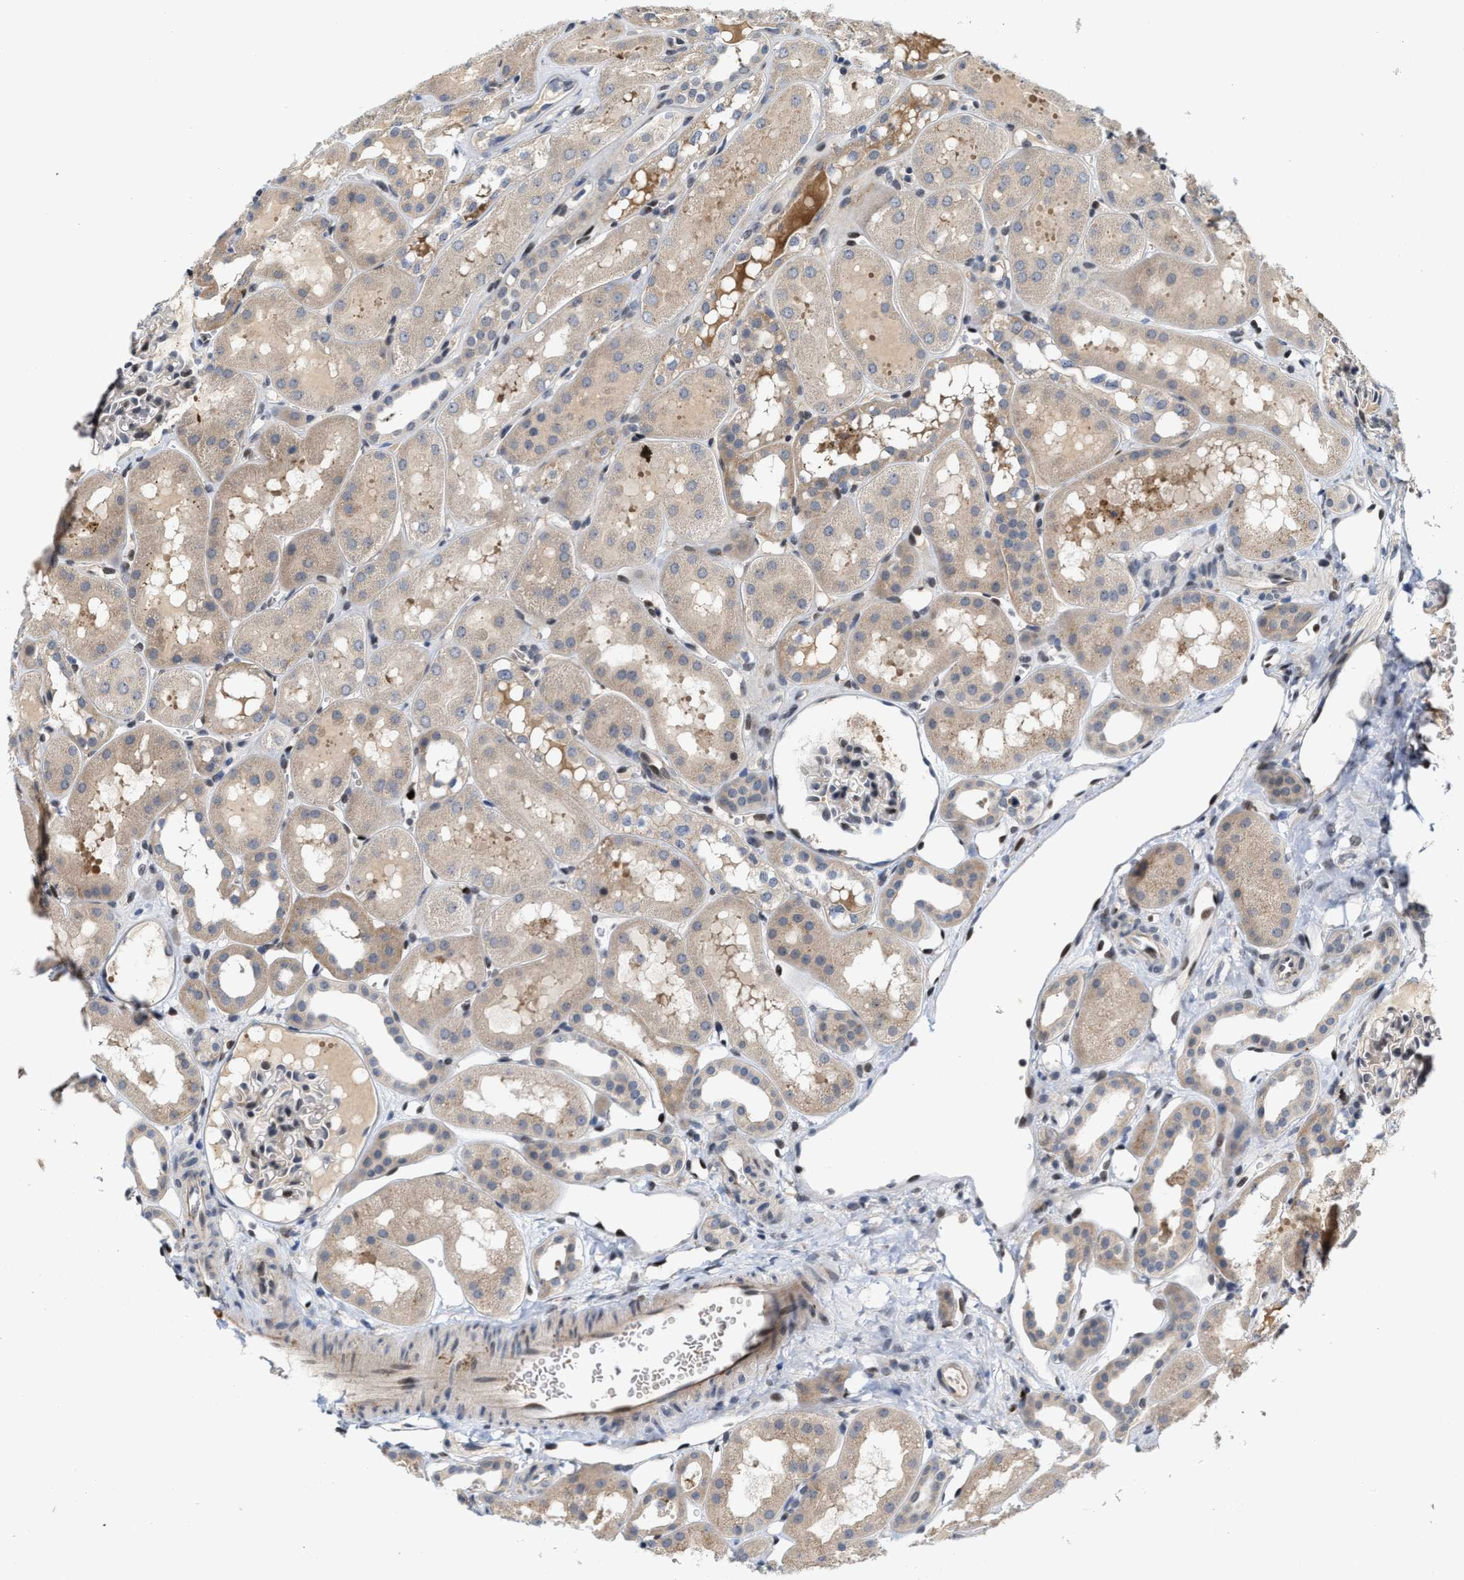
{"staining": {"intensity": "negative", "quantity": "none", "location": "none"}, "tissue": "kidney", "cell_type": "Cells in glomeruli", "image_type": "normal", "snomed": [{"axis": "morphology", "description": "Normal tissue, NOS"}, {"axis": "topography", "description": "Kidney"}, {"axis": "topography", "description": "Urinary bladder"}], "caption": "Cells in glomeruli are negative for brown protein staining in unremarkable kidney. Brightfield microscopy of IHC stained with DAB (brown) and hematoxylin (blue), captured at high magnification.", "gene": "TCF4", "patient": {"sex": "male", "age": 16}}